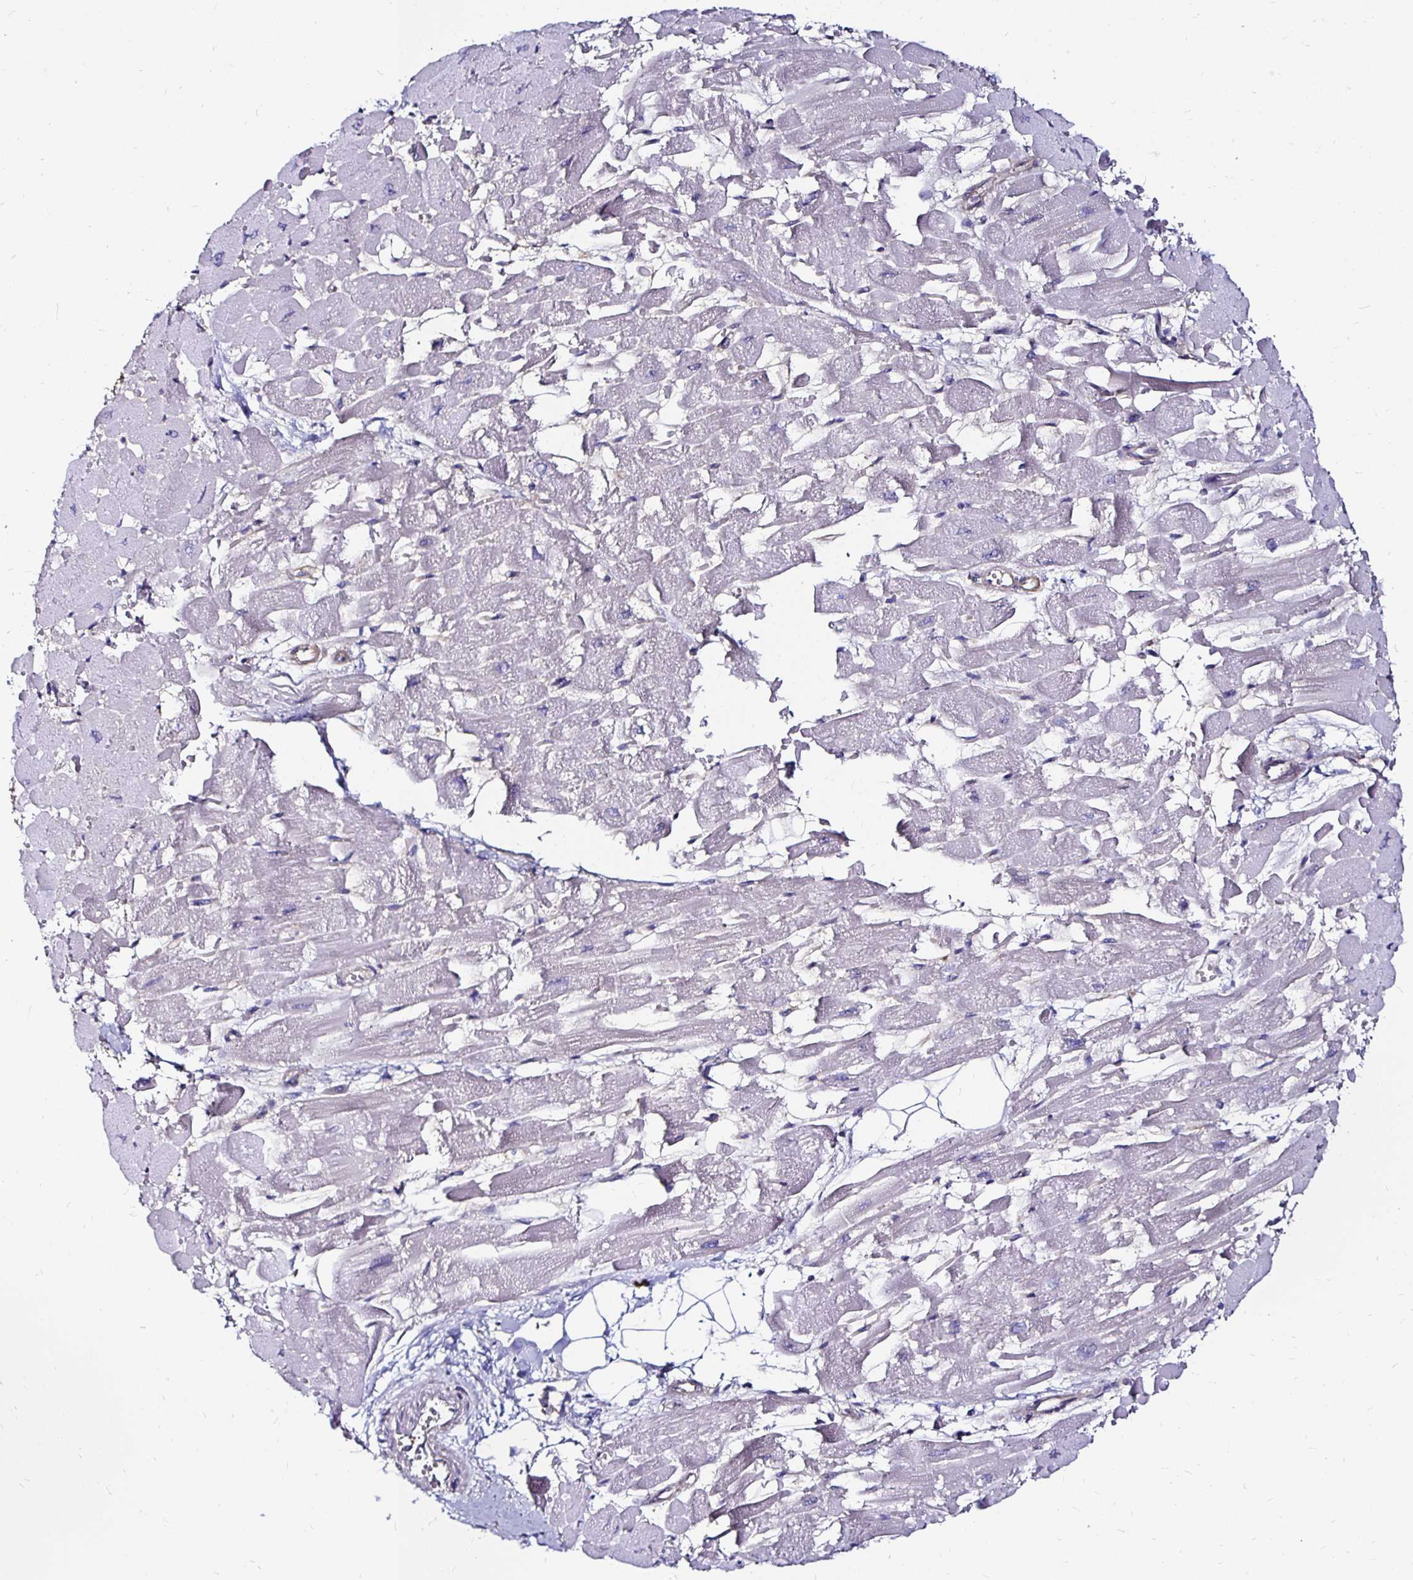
{"staining": {"intensity": "negative", "quantity": "none", "location": "none"}, "tissue": "heart muscle", "cell_type": "Cardiomyocytes", "image_type": "normal", "snomed": [{"axis": "morphology", "description": "Normal tissue, NOS"}, {"axis": "topography", "description": "Heart"}], "caption": "Histopathology image shows no protein staining in cardiomyocytes of benign heart muscle. The staining was performed using DAB (3,3'-diaminobenzidine) to visualize the protein expression in brown, while the nuclei were stained in blue with hematoxylin (Magnification: 20x).", "gene": "TXN", "patient": {"sex": "female", "age": 52}}